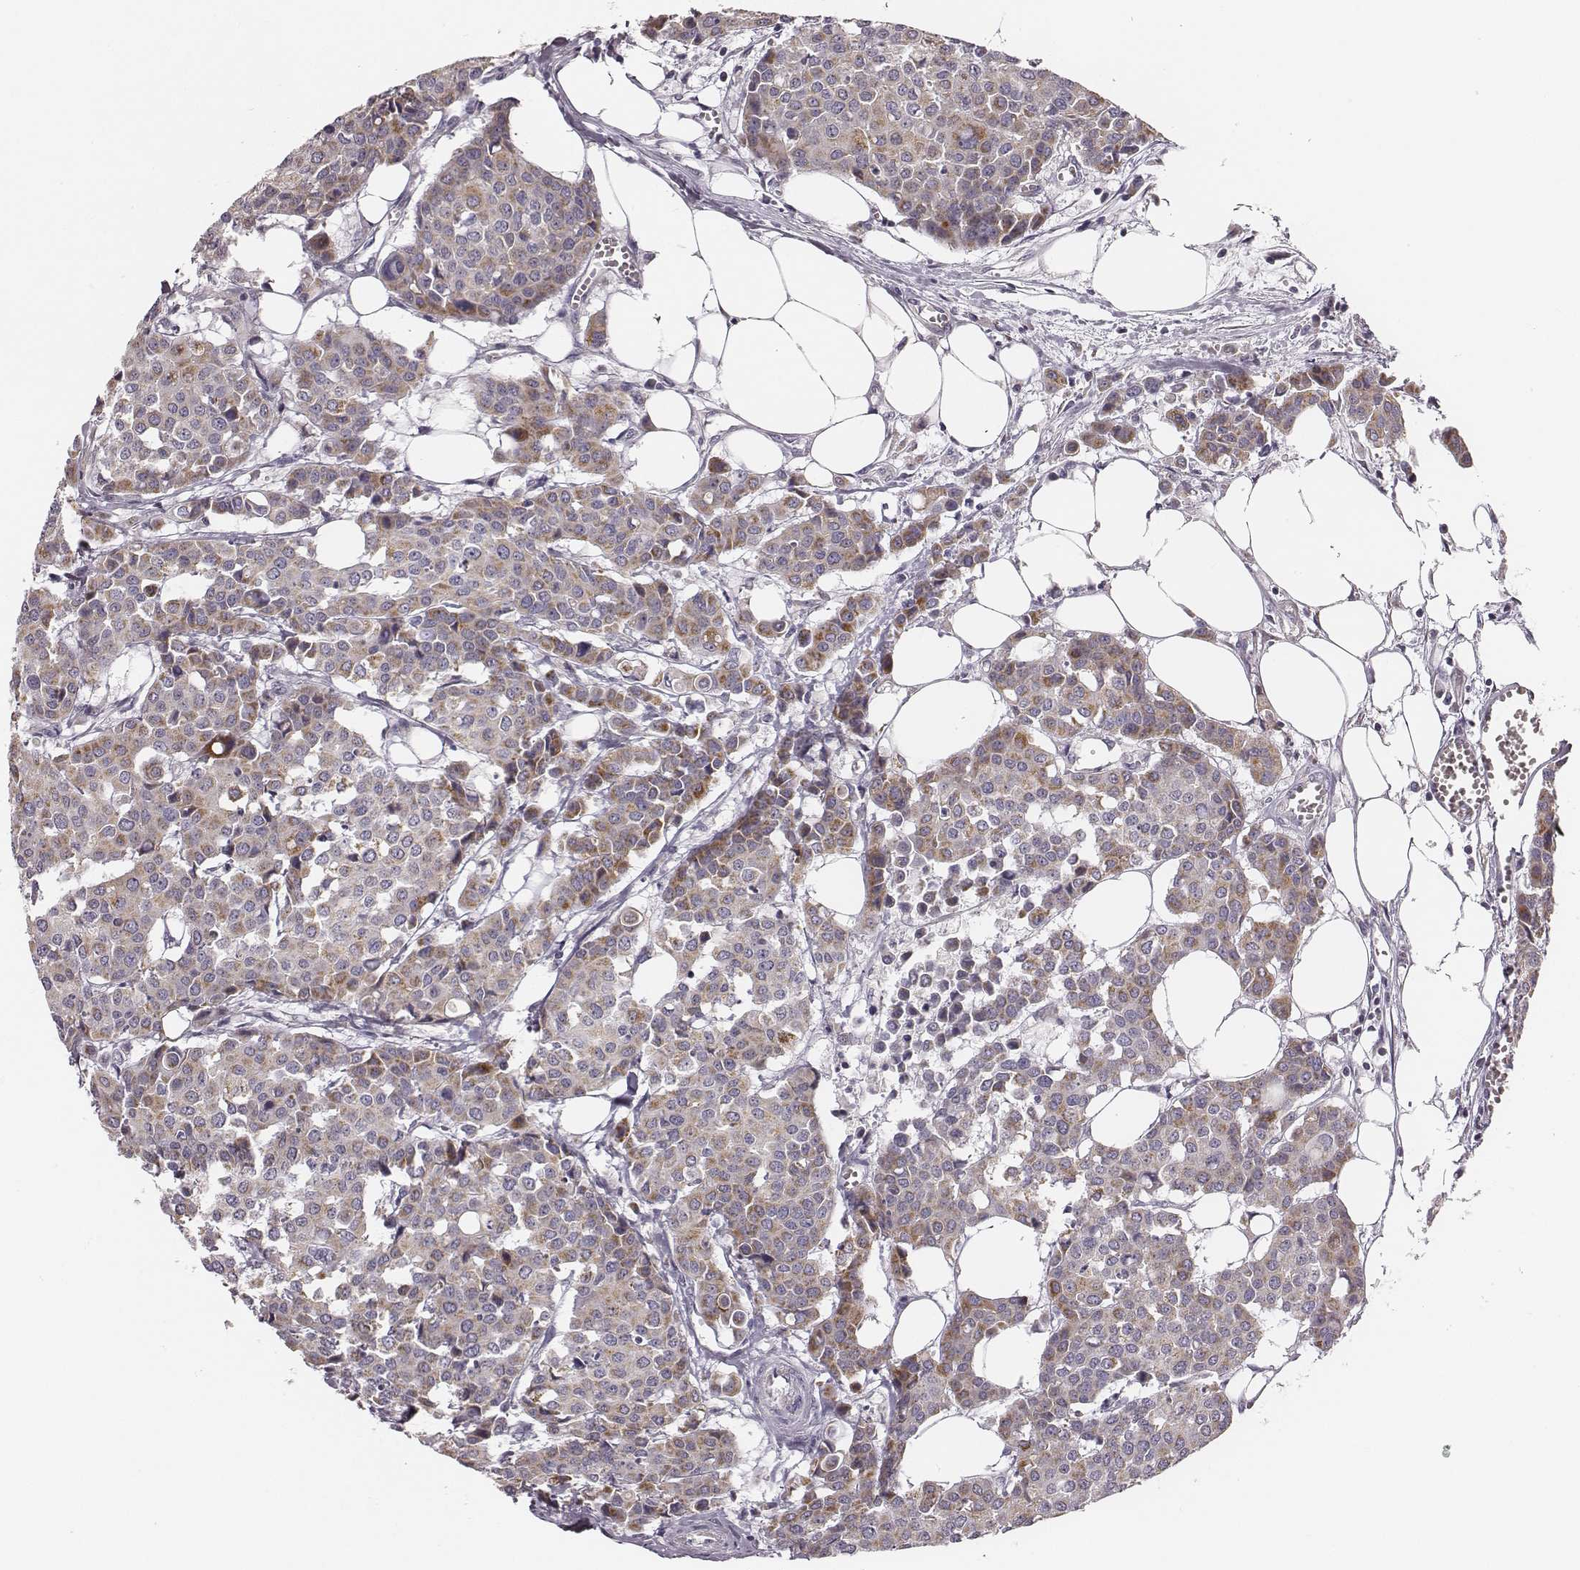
{"staining": {"intensity": "weak", "quantity": "25%-75%", "location": "cytoplasmic/membranous"}, "tissue": "carcinoid", "cell_type": "Tumor cells", "image_type": "cancer", "snomed": [{"axis": "morphology", "description": "Carcinoid, malignant, NOS"}, {"axis": "topography", "description": "Colon"}], "caption": "Weak cytoplasmic/membranous protein staining is appreciated in approximately 25%-75% of tumor cells in carcinoid.", "gene": "UBL4B", "patient": {"sex": "male", "age": 81}}